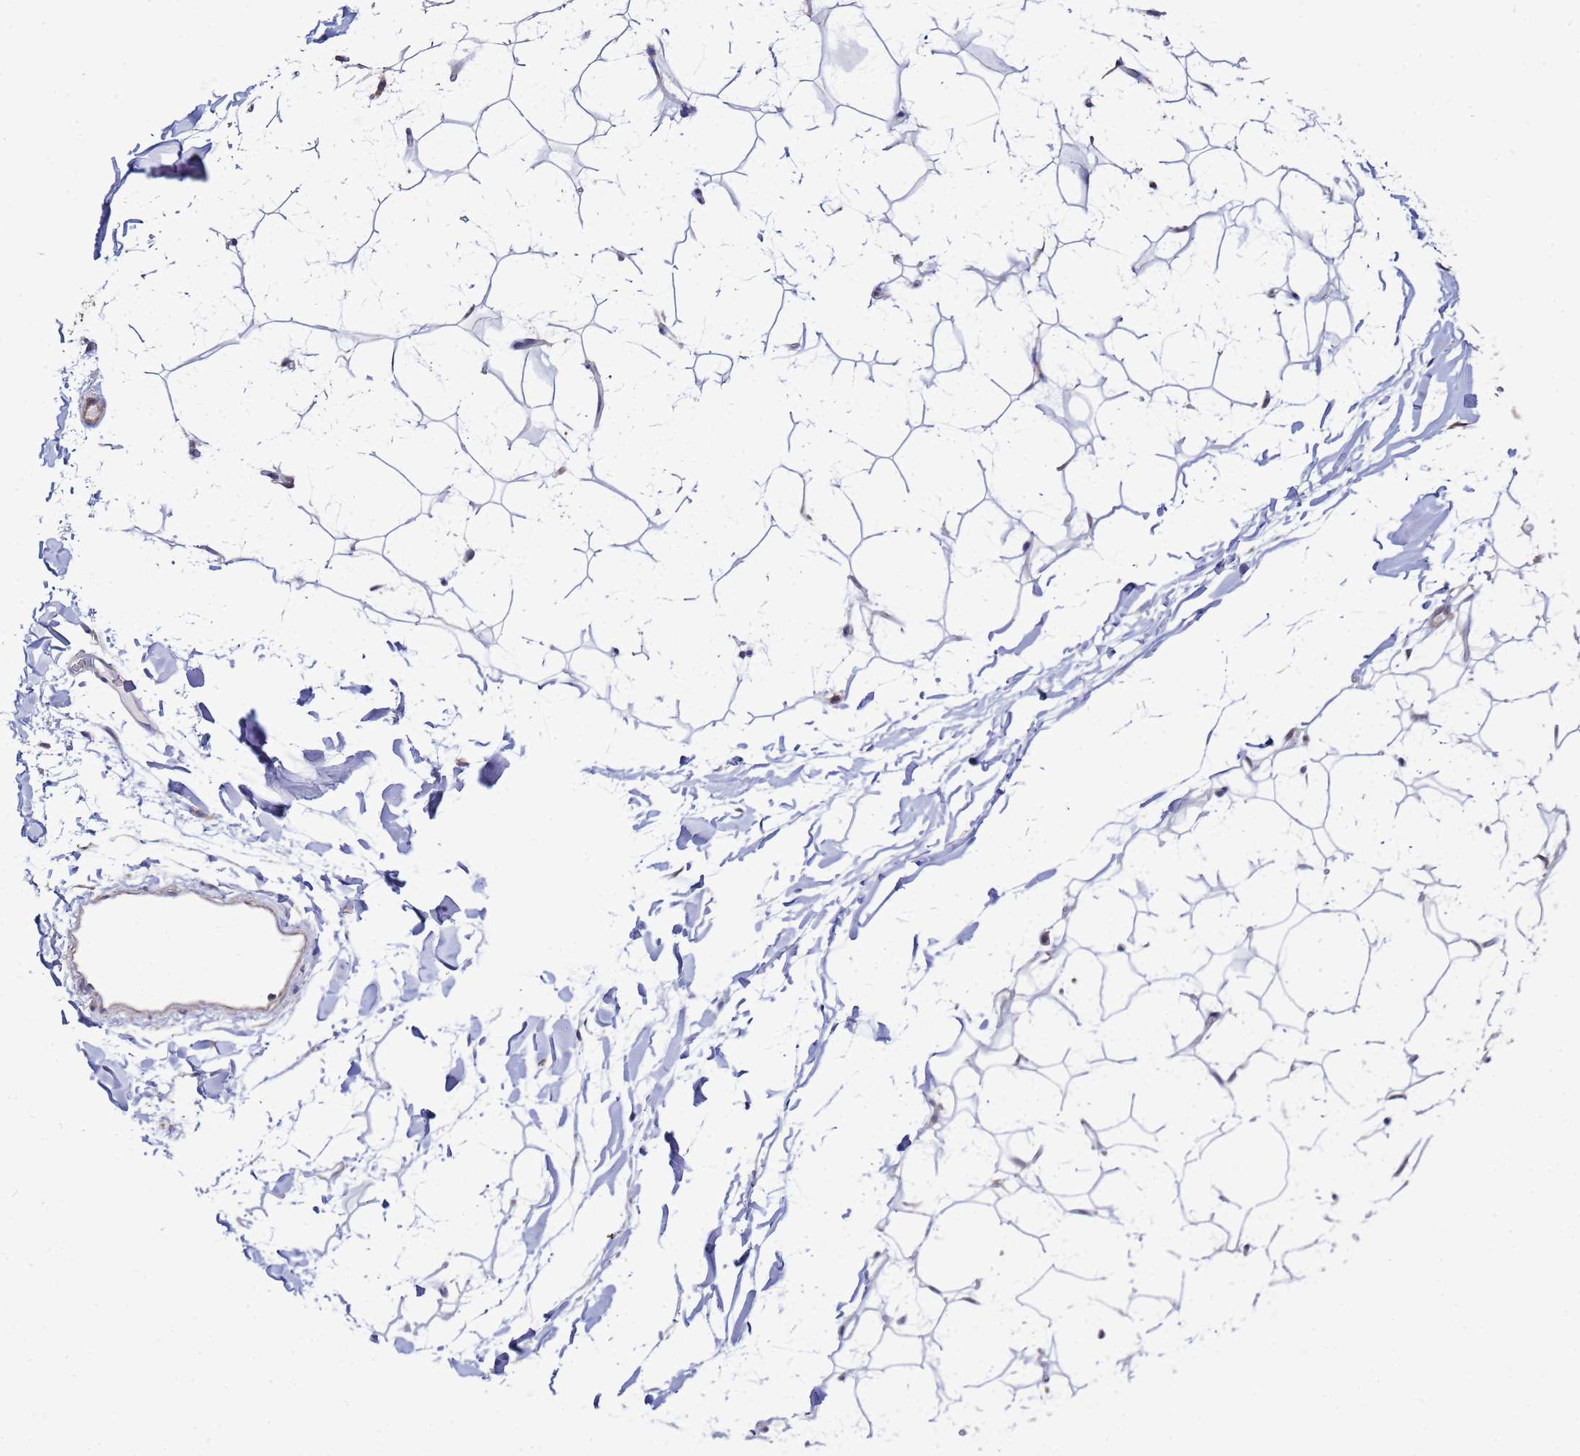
{"staining": {"intensity": "negative", "quantity": "none", "location": "none"}, "tissue": "adipose tissue", "cell_type": "Adipocytes", "image_type": "normal", "snomed": [{"axis": "morphology", "description": "Normal tissue, NOS"}, {"axis": "topography", "description": "Breast"}], "caption": "This photomicrograph is of normal adipose tissue stained with immunohistochemistry to label a protein in brown with the nuclei are counter-stained blue. There is no staining in adipocytes.", "gene": "NAXE", "patient": {"sex": "female", "age": 26}}